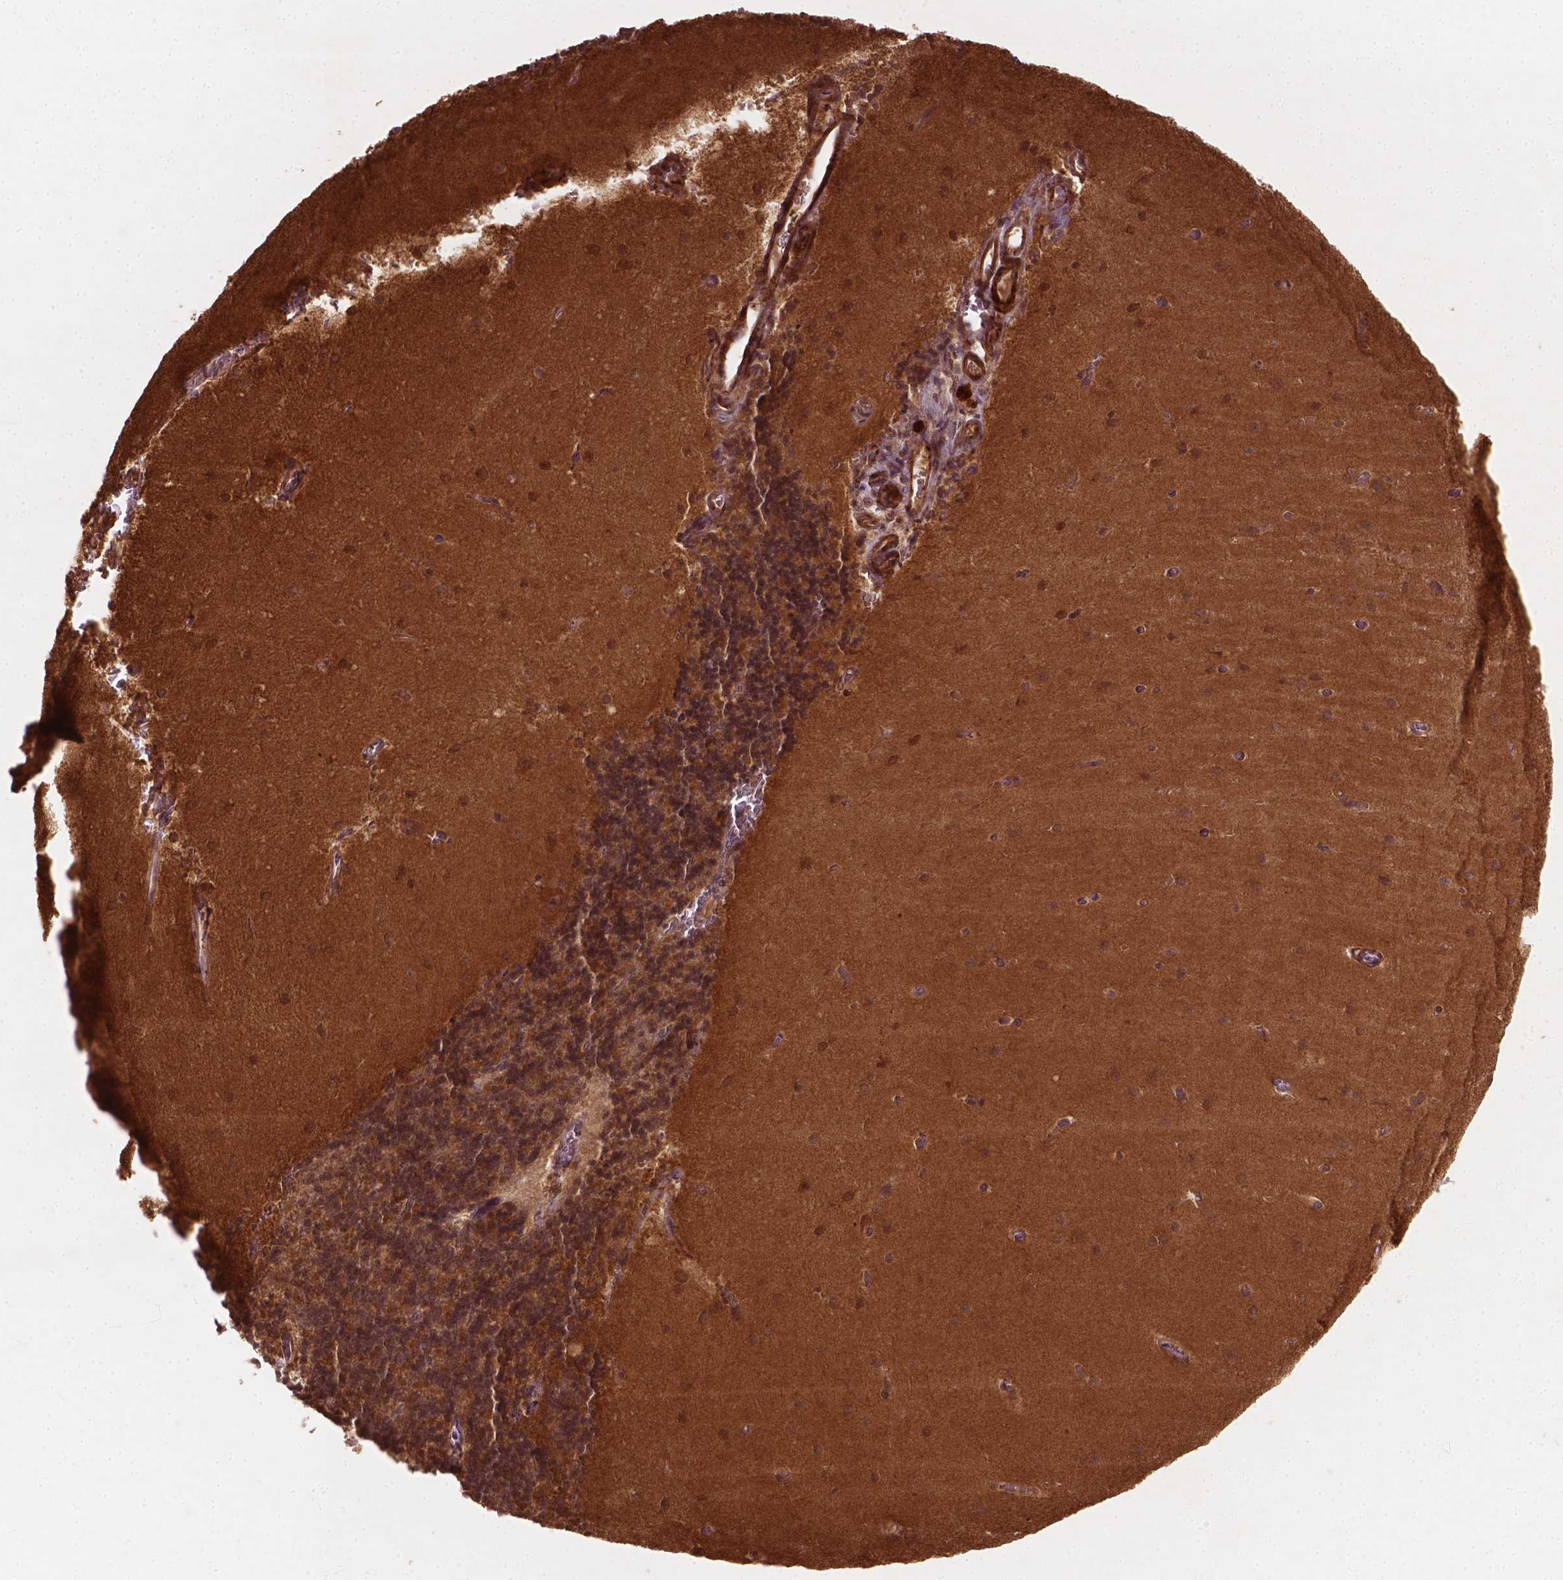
{"staining": {"intensity": "weak", "quantity": ">75%", "location": "cytoplasmic/membranous"}, "tissue": "cerebellum", "cell_type": "Cells in granular layer", "image_type": "normal", "snomed": [{"axis": "morphology", "description": "Normal tissue, NOS"}, {"axis": "topography", "description": "Cerebellum"}], "caption": "Weak cytoplasmic/membranous protein positivity is present in approximately >75% of cells in granular layer in cerebellum.", "gene": "CYFIP1", "patient": {"sex": "male", "age": 70}}